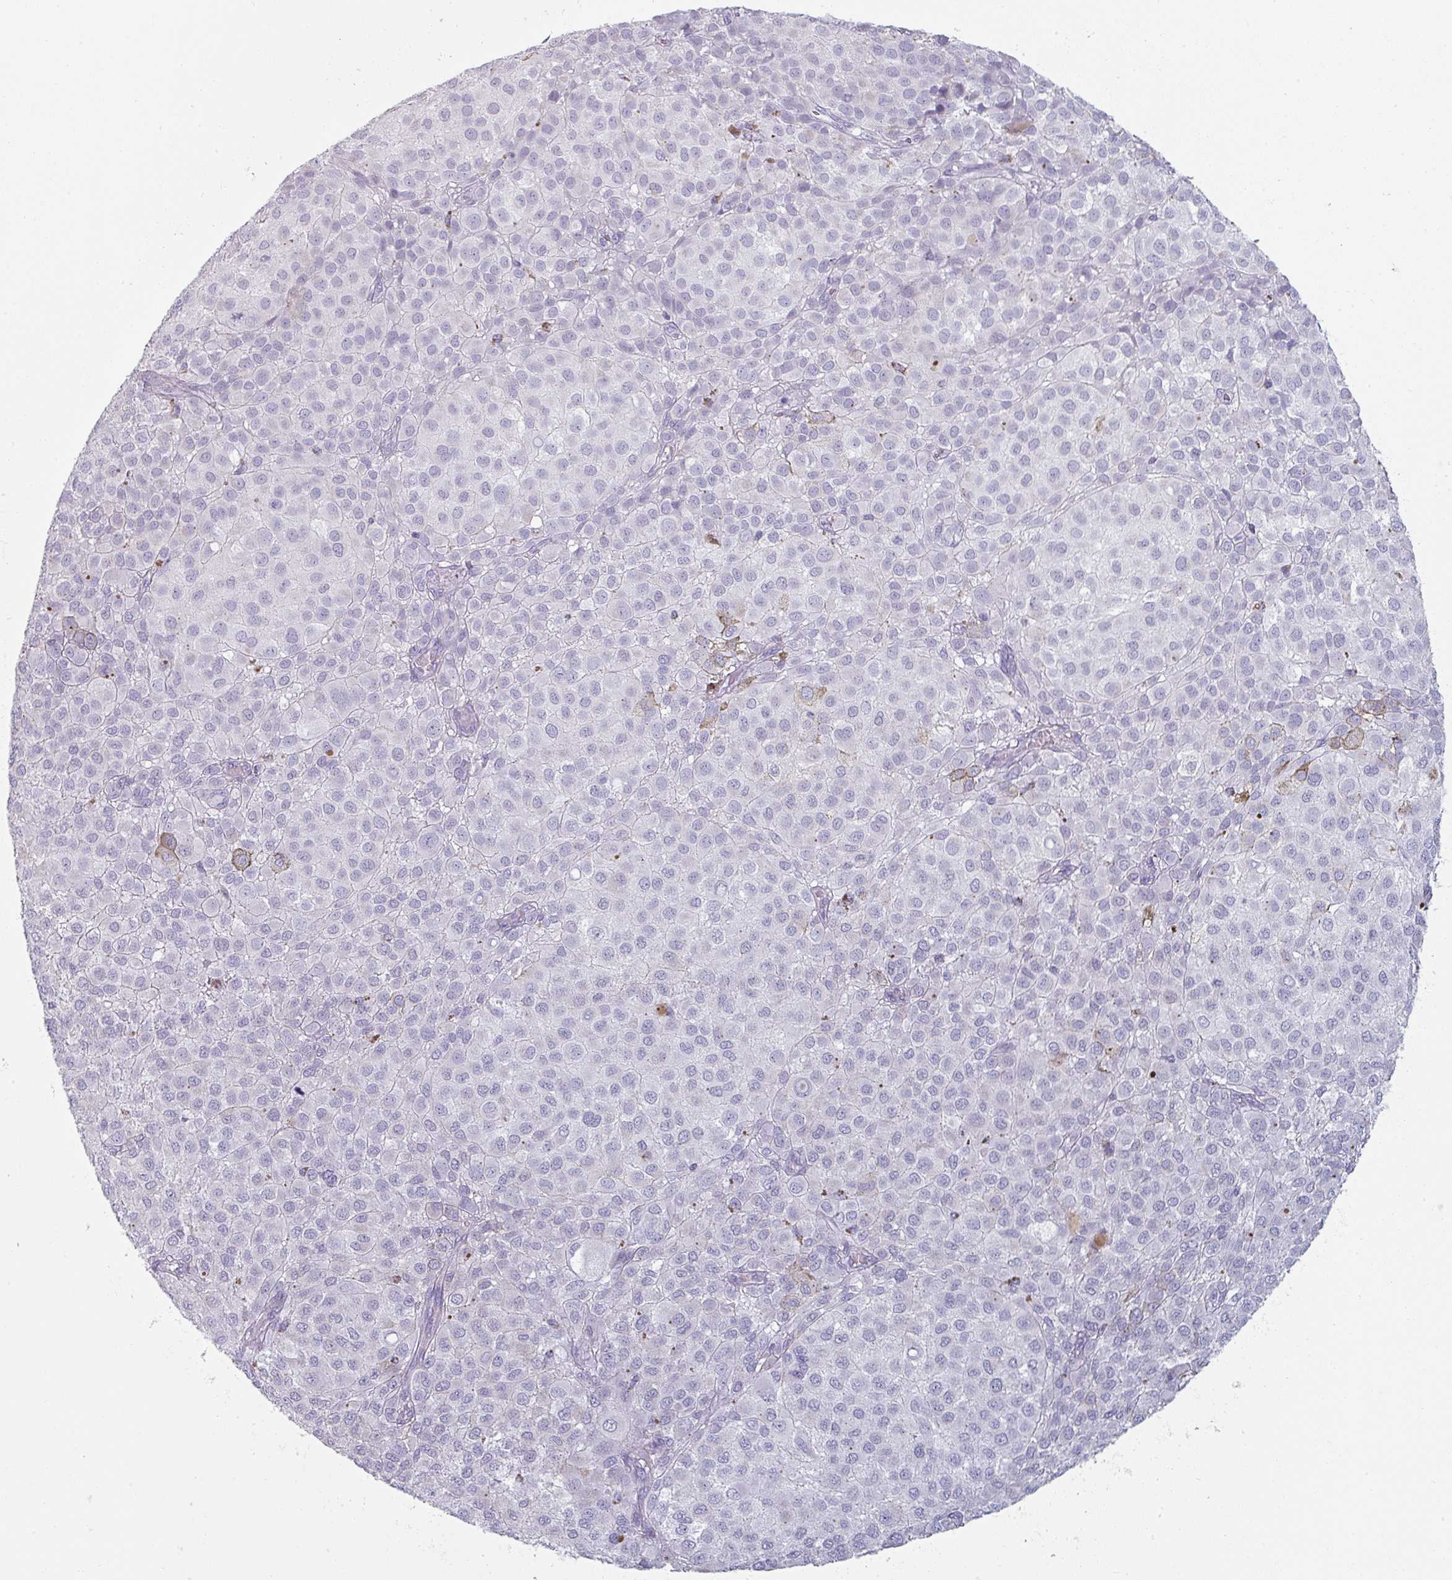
{"staining": {"intensity": "negative", "quantity": "none", "location": "none"}, "tissue": "melanoma", "cell_type": "Tumor cells", "image_type": "cancer", "snomed": [{"axis": "morphology", "description": "Malignant melanoma, NOS"}, {"axis": "topography", "description": "Skin"}], "caption": "Immunohistochemistry (IHC) micrograph of human melanoma stained for a protein (brown), which demonstrates no staining in tumor cells.", "gene": "SFTPA1", "patient": {"sex": "male", "age": 64}}